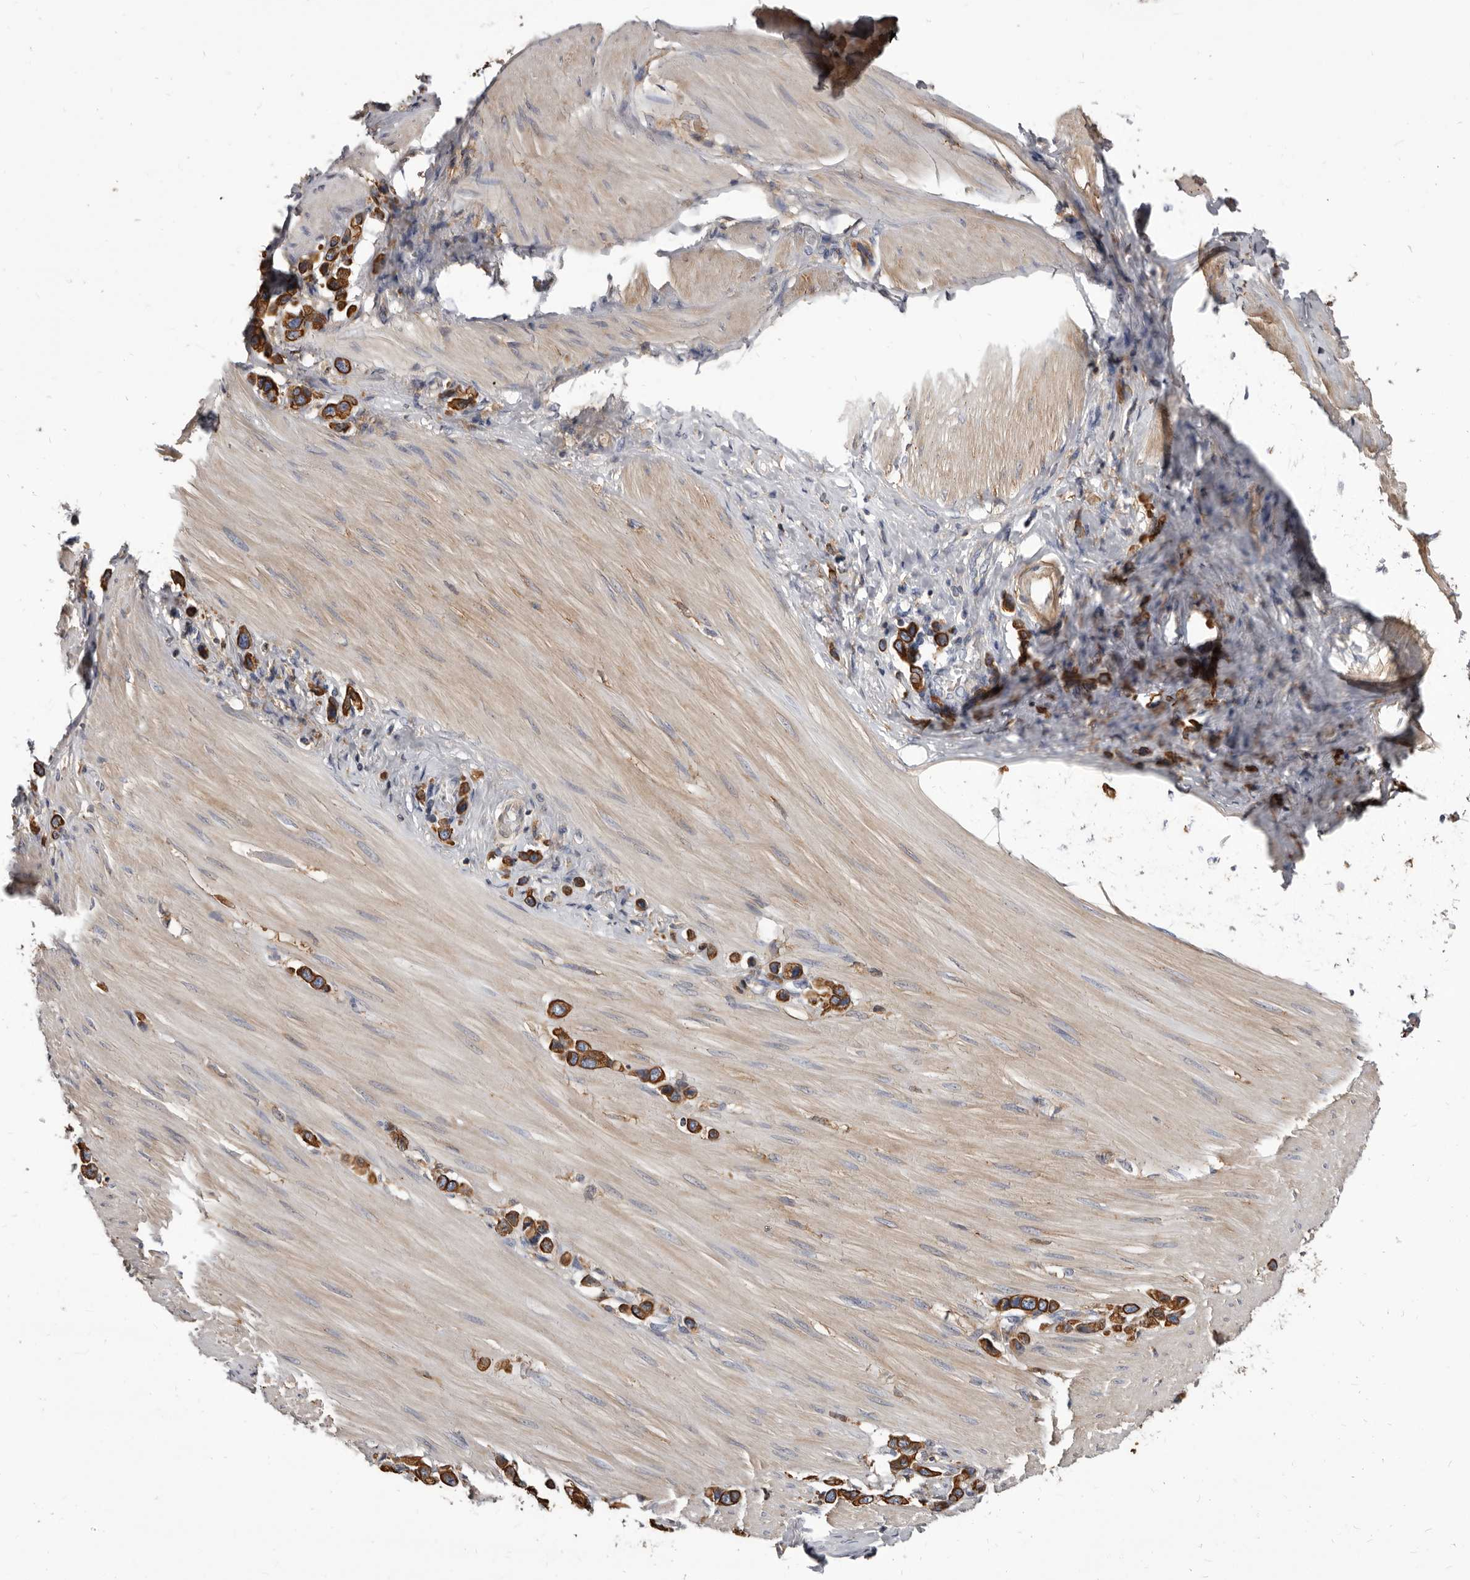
{"staining": {"intensity": "moderate", "quantity": ">75%", "location": "cytoplasmic/membranous"}, "tissue": "stomach cancer", "cell_type": "Tumor cells", "image_type": "cancer", "snomed": [{"axis": "morphology", "description": "Adenocarcinoma, NOS"}, {"axis": "topography", "description": "Stomach"}], "caption": "IHC (DAB) staining of stomach cancer (adenocarcinoma) demonstrates moderate cytoplasmic/membranous protein staining in approximately >75% of tumor cells.", "gene": "NIBAN1", "patient": {"sex": "female", "age": 65}}